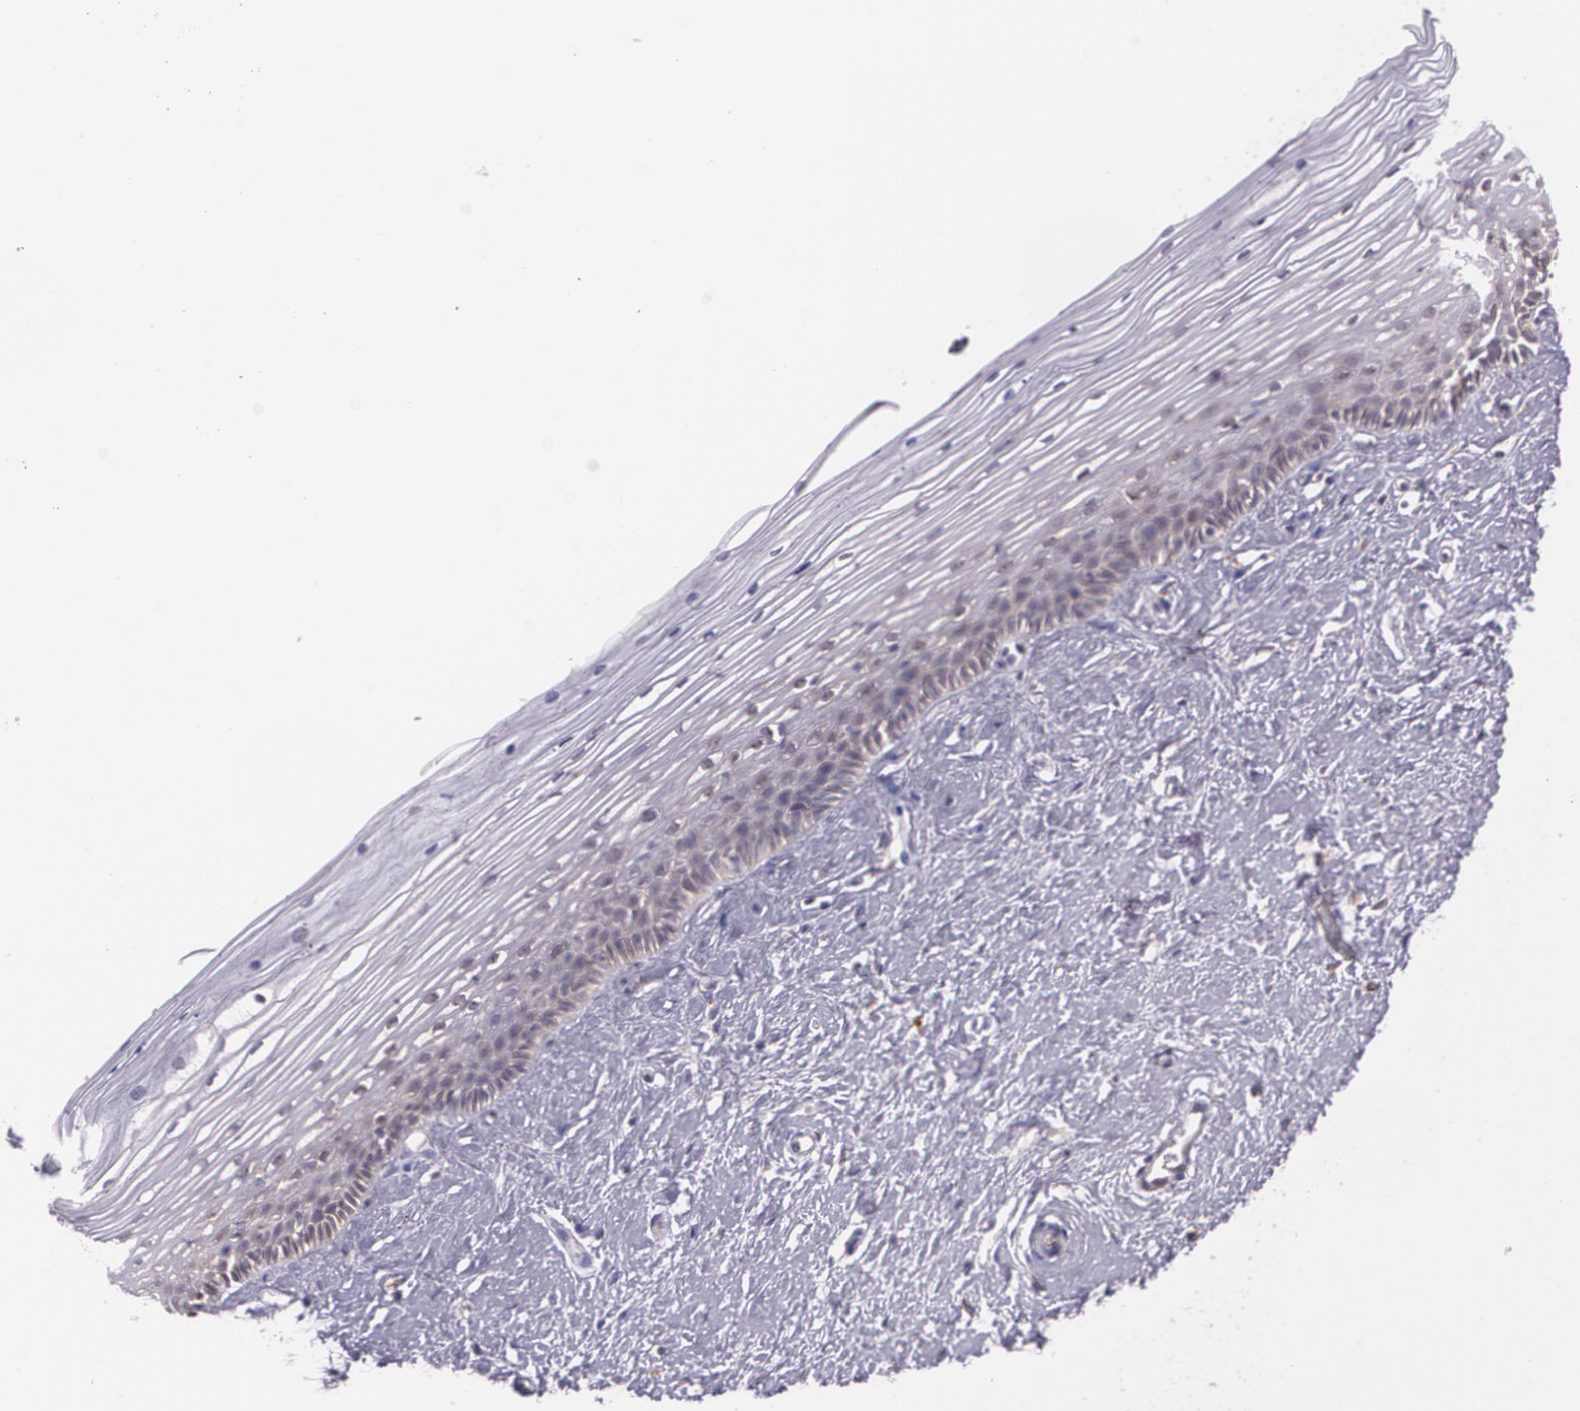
{"staining": {"intensity": "moderate", "quantity": ">75%", "location": "cytoplasmic/membranous"}, "tissue": "cervix", "cell_type": "Glandular cells", "image_type": "normal", "snomed": [{"axis": "morphology", "description": "Normal tissue, NOS"}, {"axis": "topography", "description": "Cervix"}], "caption": "Protein expression analysis of normal human cervix reveals moderate cytoplasmic/membranous staining in approximately >75% of glandular cells. (brown staining indicates protein expression, while blue staining denotes nuclei).", "gene": "CCL17", "patient": {"sex": "female", "age": 40}}